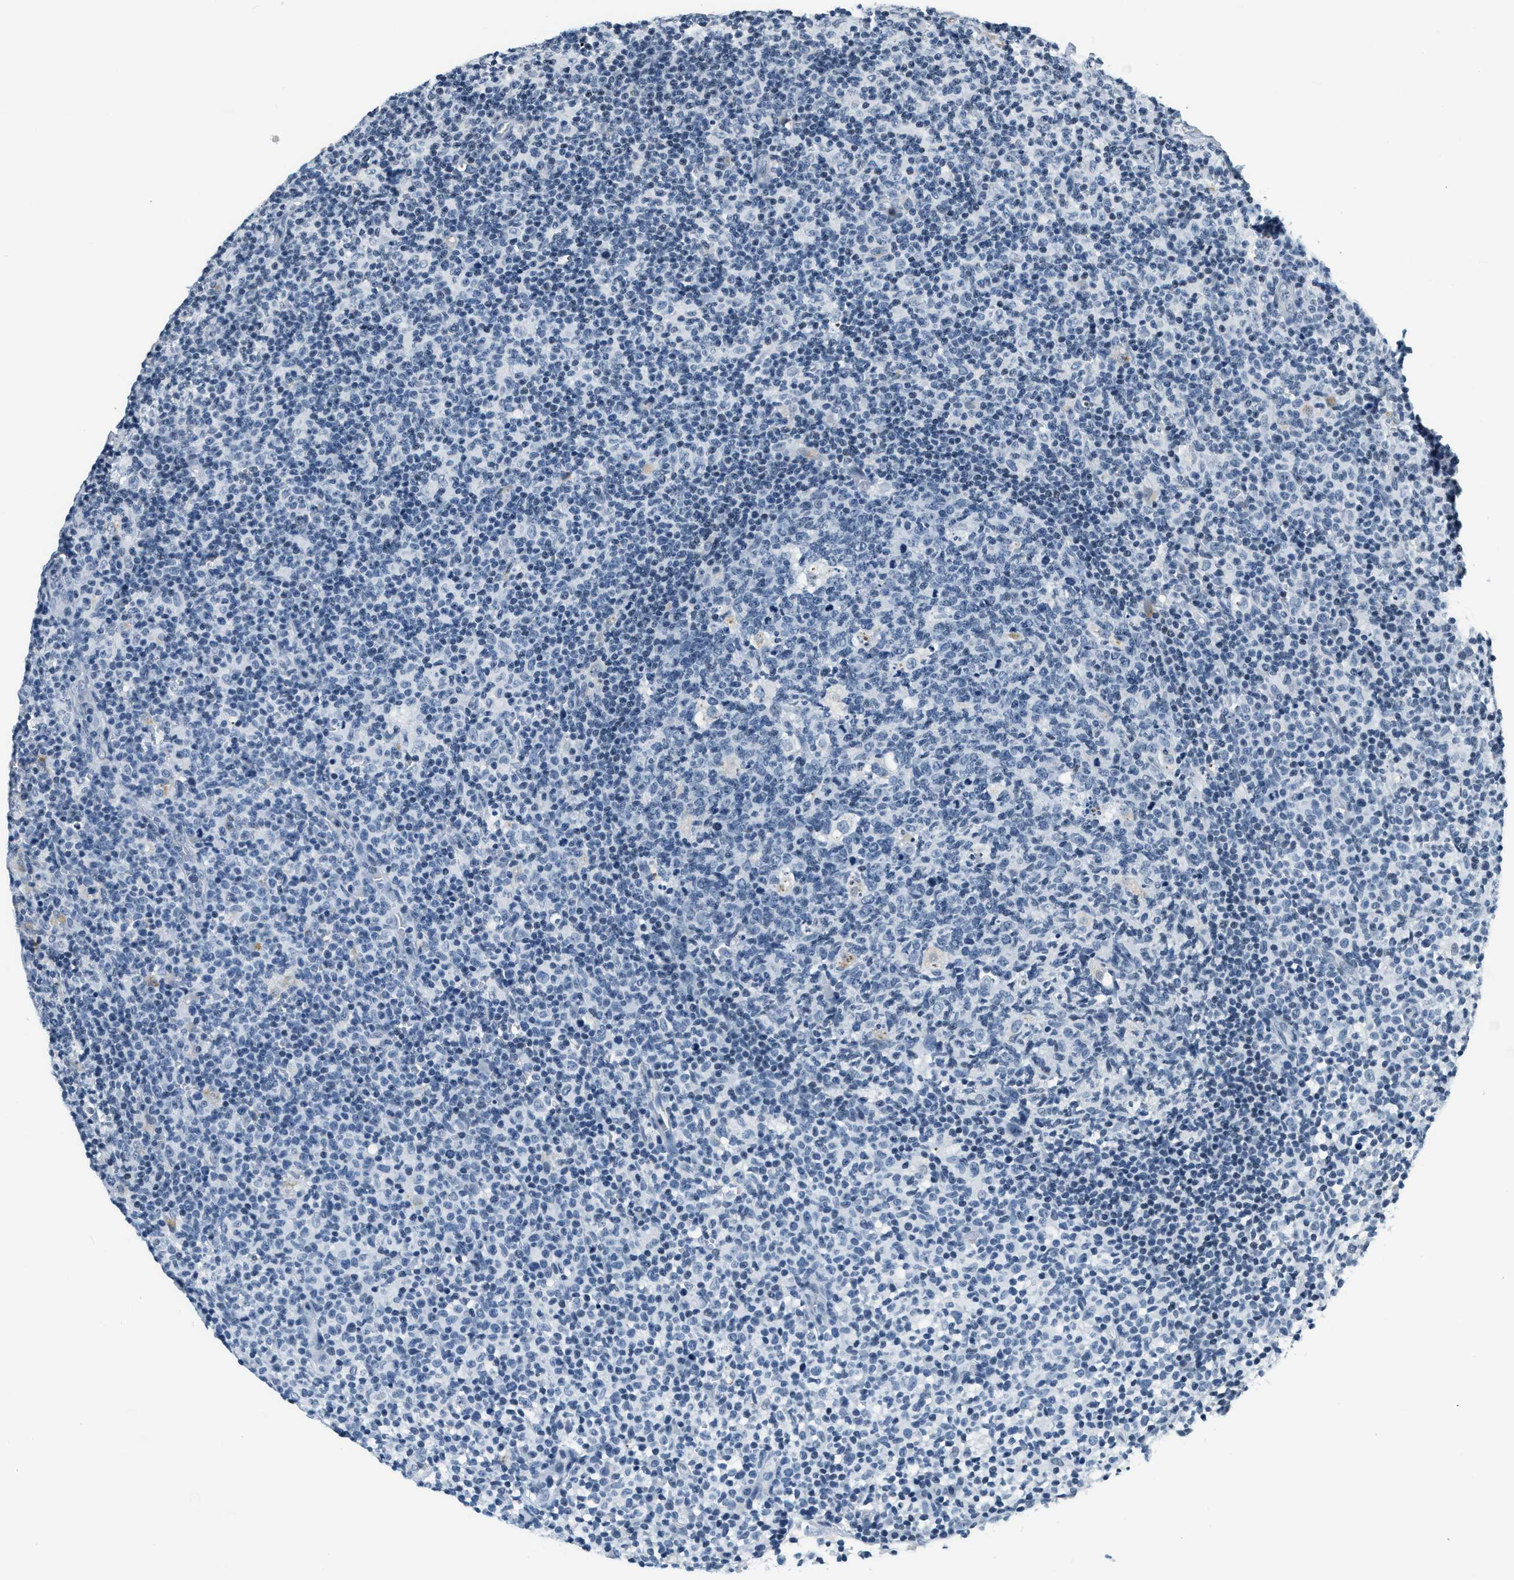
{"staining": {"intensity": "negative", "quantity": "none", "location": "none"}, "tissue": "lymph node", "cell_type": "Germinal center cells", "image_type": "normal", "snomed": [{"axis": "morphology", "description": "Normal tissue, NOS"}, {"axis": "morphology", "description": "Inflammation, NOS"}, {"axis": "topography", "description": "Lymph node"}], "caption": "Immunohistochemistry photomicrograph of normal lymph node: human lymph node stained with DAB (3,3'-diaminobenzidine) exhibits no significant protein expression in germinal center cells.", "gene": "CA4", "patient": {"sex": "male", "age": 55}}